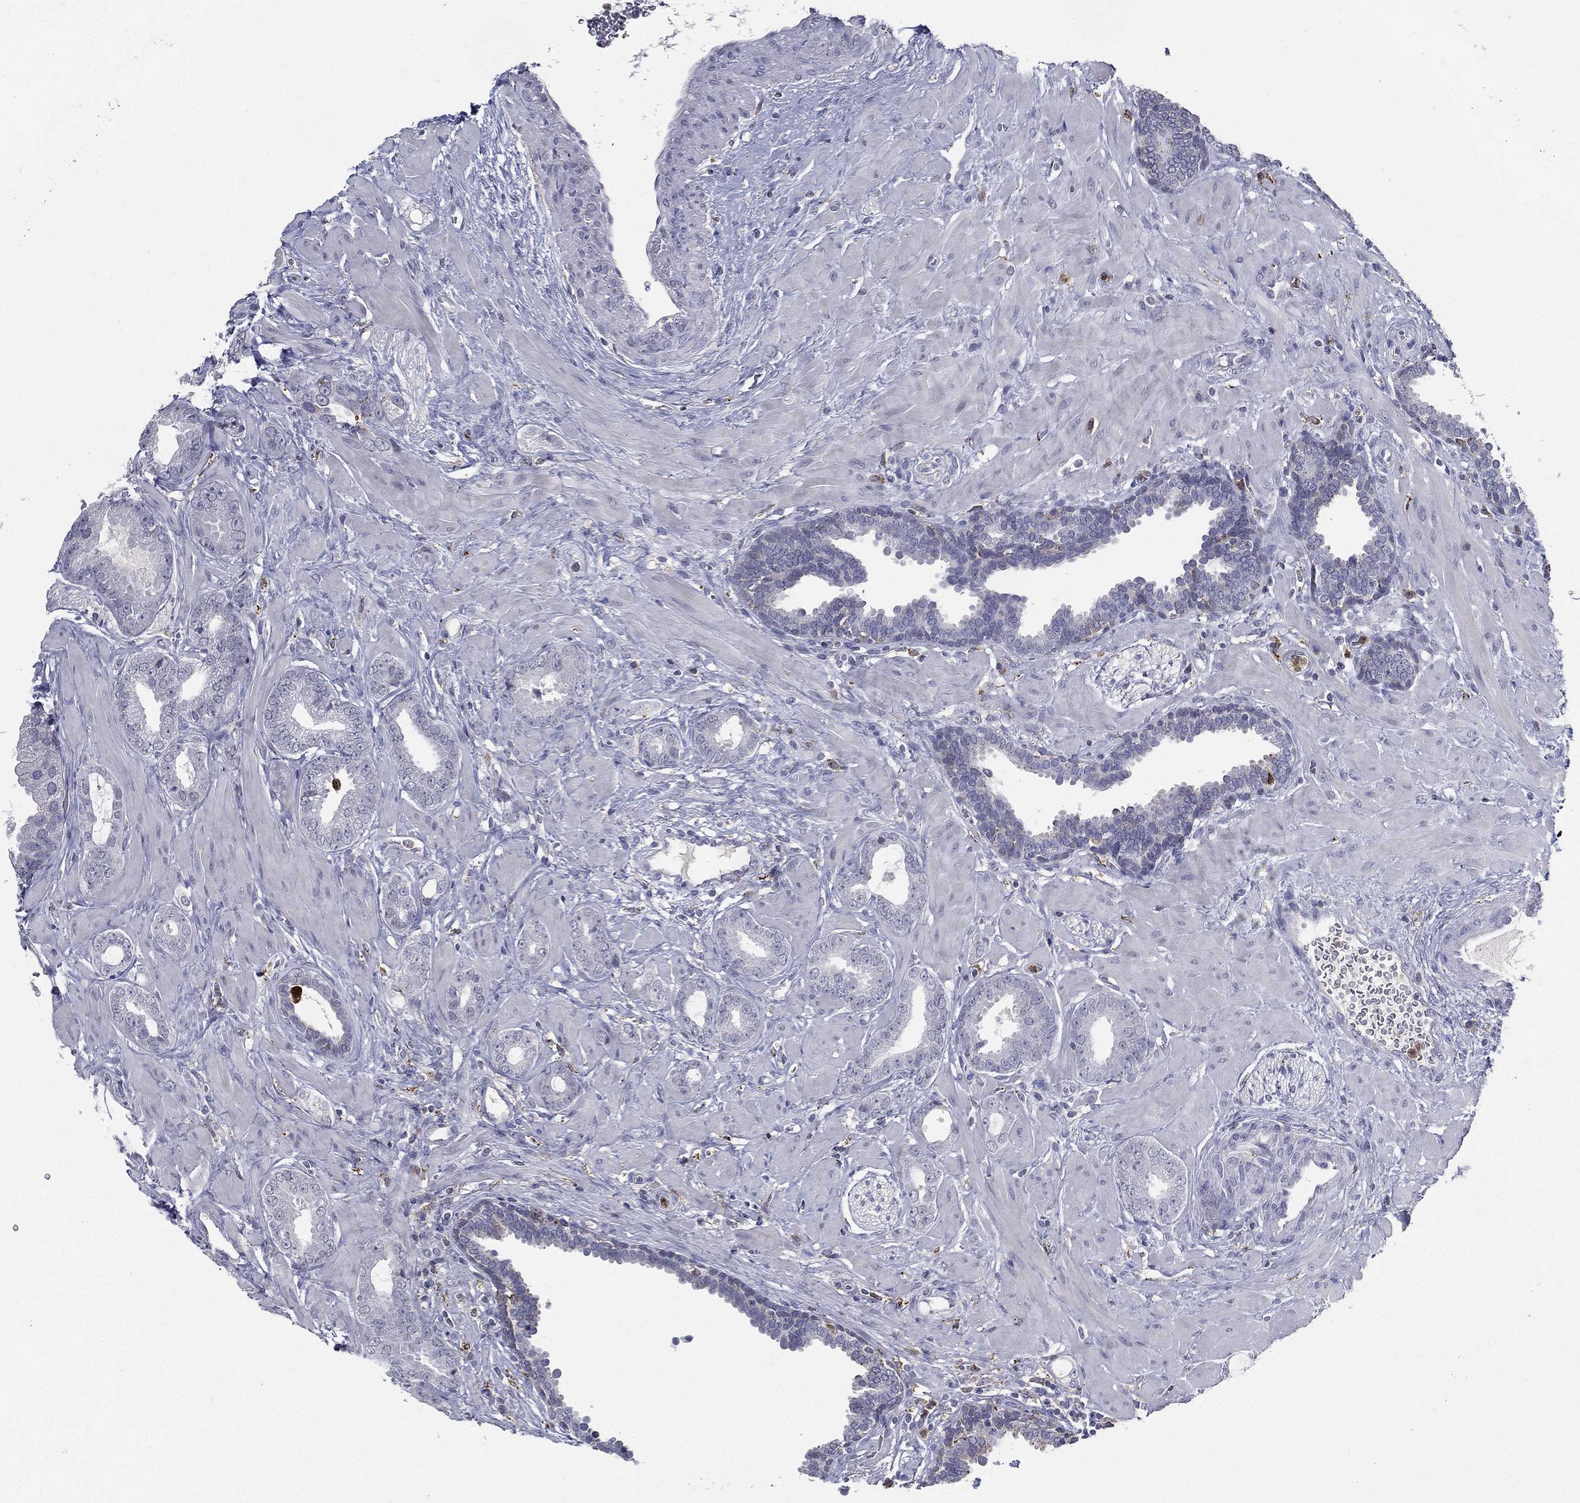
{"staining": {"intensity": "negative", "quantity": "none", "location": "none"}, "tissue": "prostate cancer", "cell_type": "Tumor cells", "image_type": "cancer", "snomed": [{"axis": "morphology", "description": "Adenocarcinoma, Low grade"}, {"axis": "topography", "description": "Prostate"}], "caption": "Tumor cells show no significant positivity in prostate cancer (adenocarcinoma (low-grade)).", "gene": "EVI2B", "patient": {"sex": "male", "age": 68}}